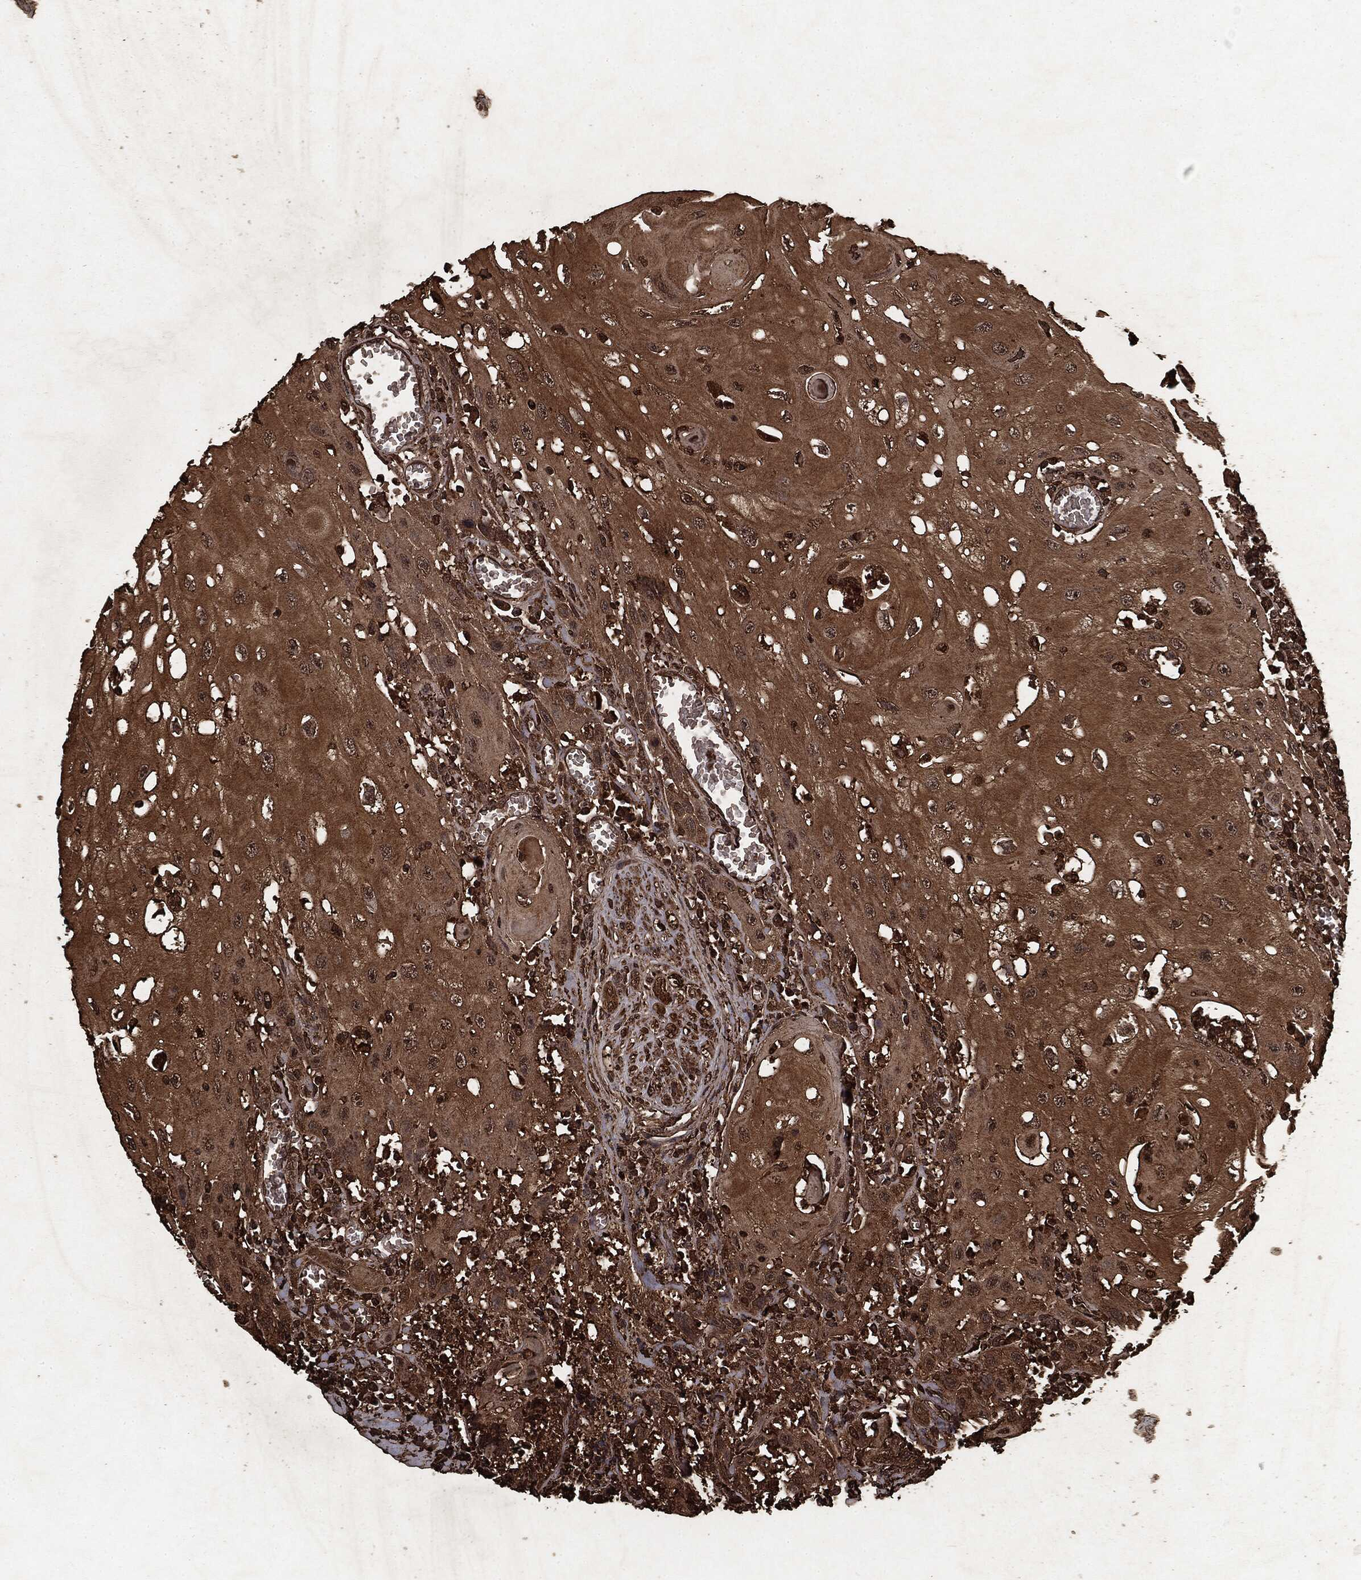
{"staining": {"intensity": "moderate", "quantity": ">75%", "location": "cytoplasmic/membranous"}, "tissue": "head and neck cancer", "cell_type": "Tumor cells", "image_type": "cancer", "snomed": [{"axis": "morphology", "description": "Normal tissue, NOS"}, {"axis": "morphology", "description": "Squamous cell carcinoma, NOS"}, {"axis": "topography", "description": "Oral tissue"}, {"axis": "topography", "description": "Head-Neck"}], "caption": "The histopathology image reveals a brown stain indicating the presence of a protein in the cytoplasmic/membranous of tumor cells in head and neck cancer.", "gene": "ARAF", "patient": {"sex": "male", "age": 71}}